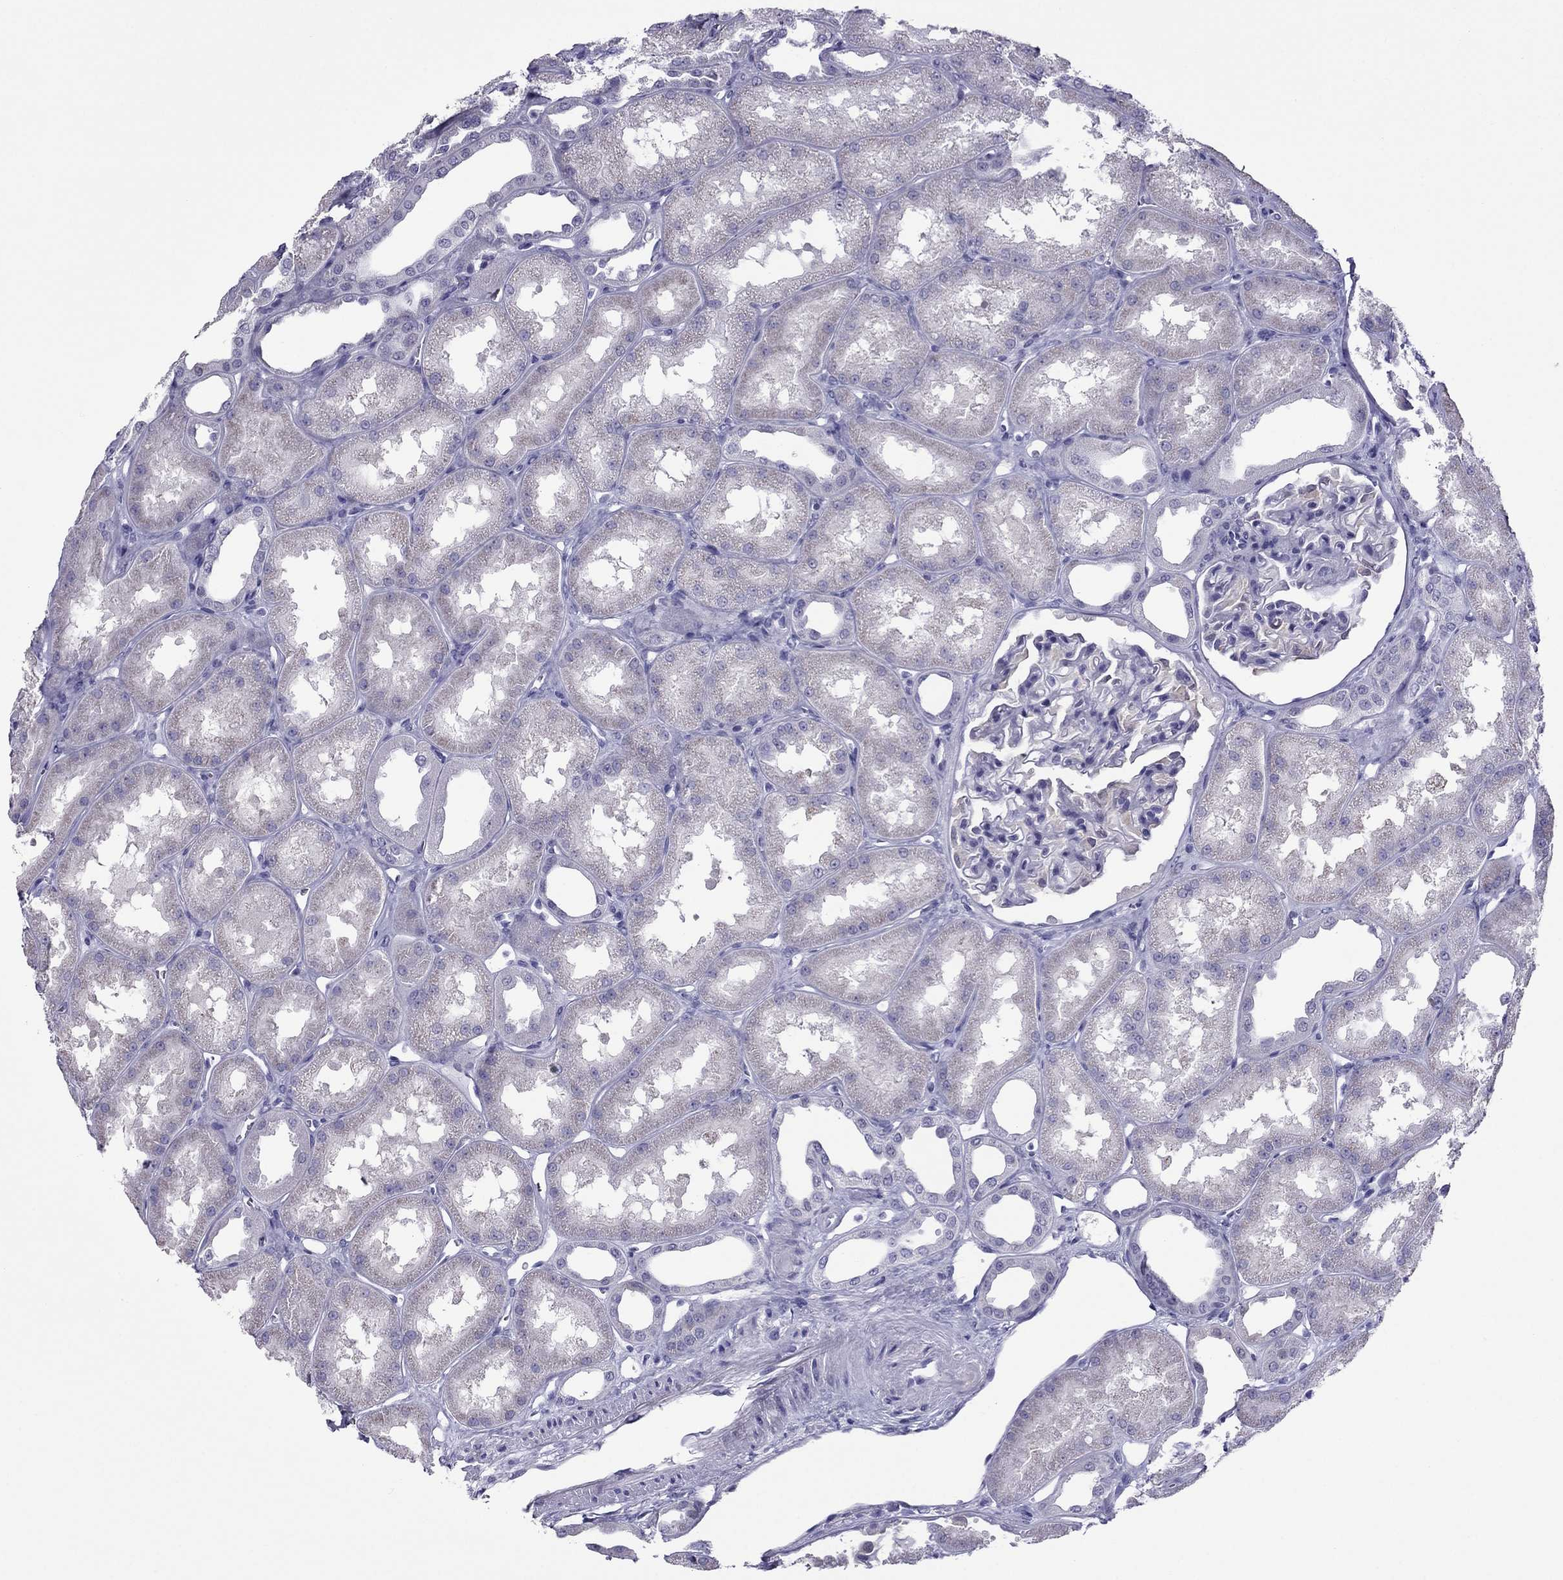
{"staining": {"intensity": "negative", "quantity": "none", "location": "none"}, "tissue": "kidney", "cell_type": "Cells in glomeruli", "image_type": "normal", "snomed": [{"axis": "morphology", "description": "Normal tissue, NOS"}, {"axis": "topography", "description": "Kidney"}], "caption": "A high-resolution photomicrograph shows immunohistochemistry (IHC) staining of benign kidney, which demonstrates no significant expression in cells in glomeruli. (DAB (3,3'-diaminobenzidine) immunohistochemistry, high magnification).", "gene": "MYLK3", "patient": {"sex": "male", "age": 61}}